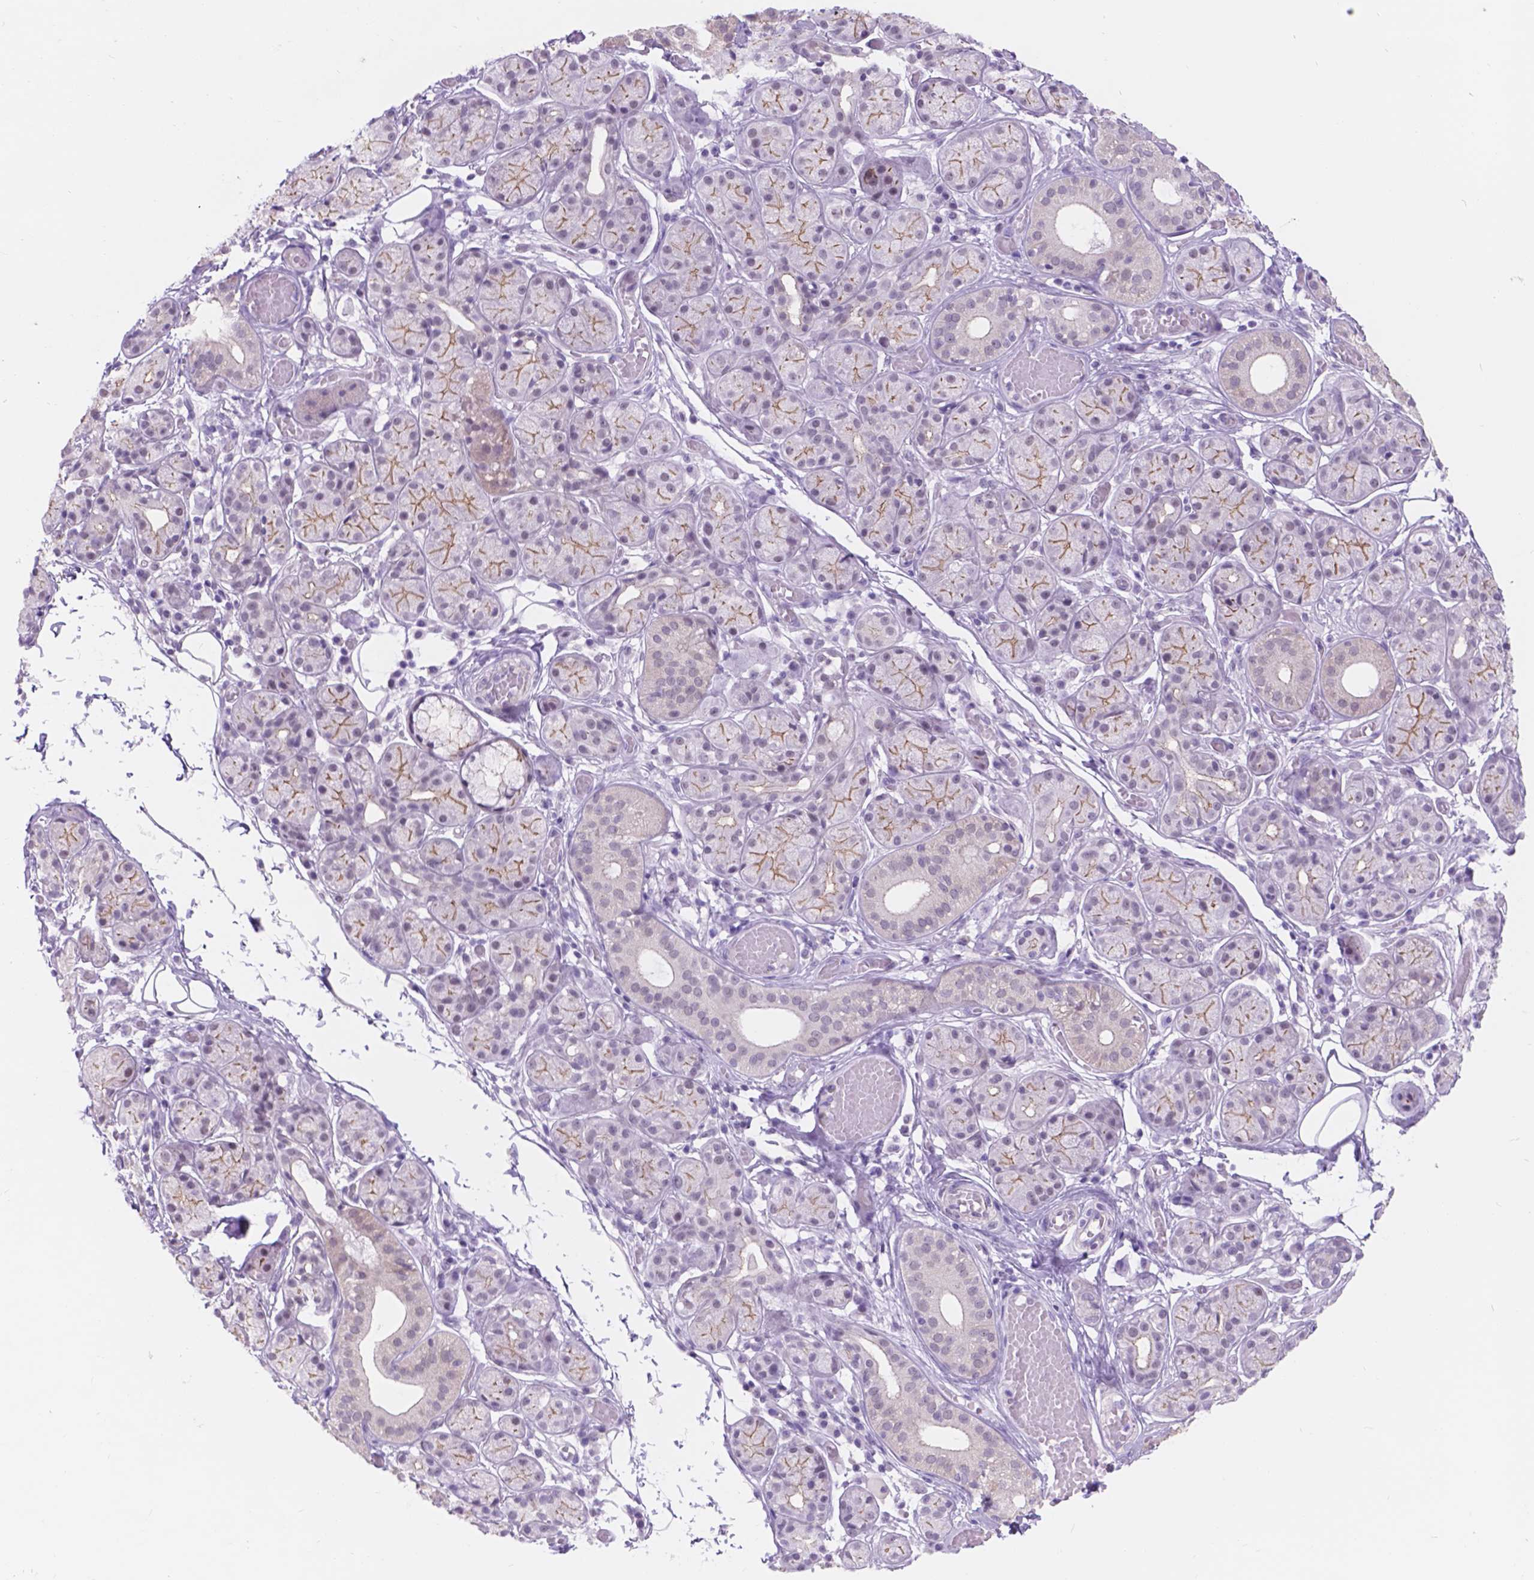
{"staining": {"intensity": "moderate", "quantity": "25%-75%", "location": "cytoplasmic/membranous"}, "tissue": "salivary gland", "cell_type": "Glandular cells", "image_type": "normal", "snomed": [{"axis": "morphology", "description": "Normal tissue, NOS"}, {"axis": "topography", "description": "Salivary gland"}, {"axis": "topography", "description": "Peripheral nerve tissue"}], "caption": "High-magnification brightfield microscopy of unremarkable salivary gland stained with DAB (3,3'-diaminobenzidine) (brown) and counterstained with hematoxylin (blue). glandular cells exhibit moderate cytoplasmic/membranous expression is seen in approximately25%-75% of cells.", "gene": "DCC", "patient": {"sex": "male", "age": 71}}